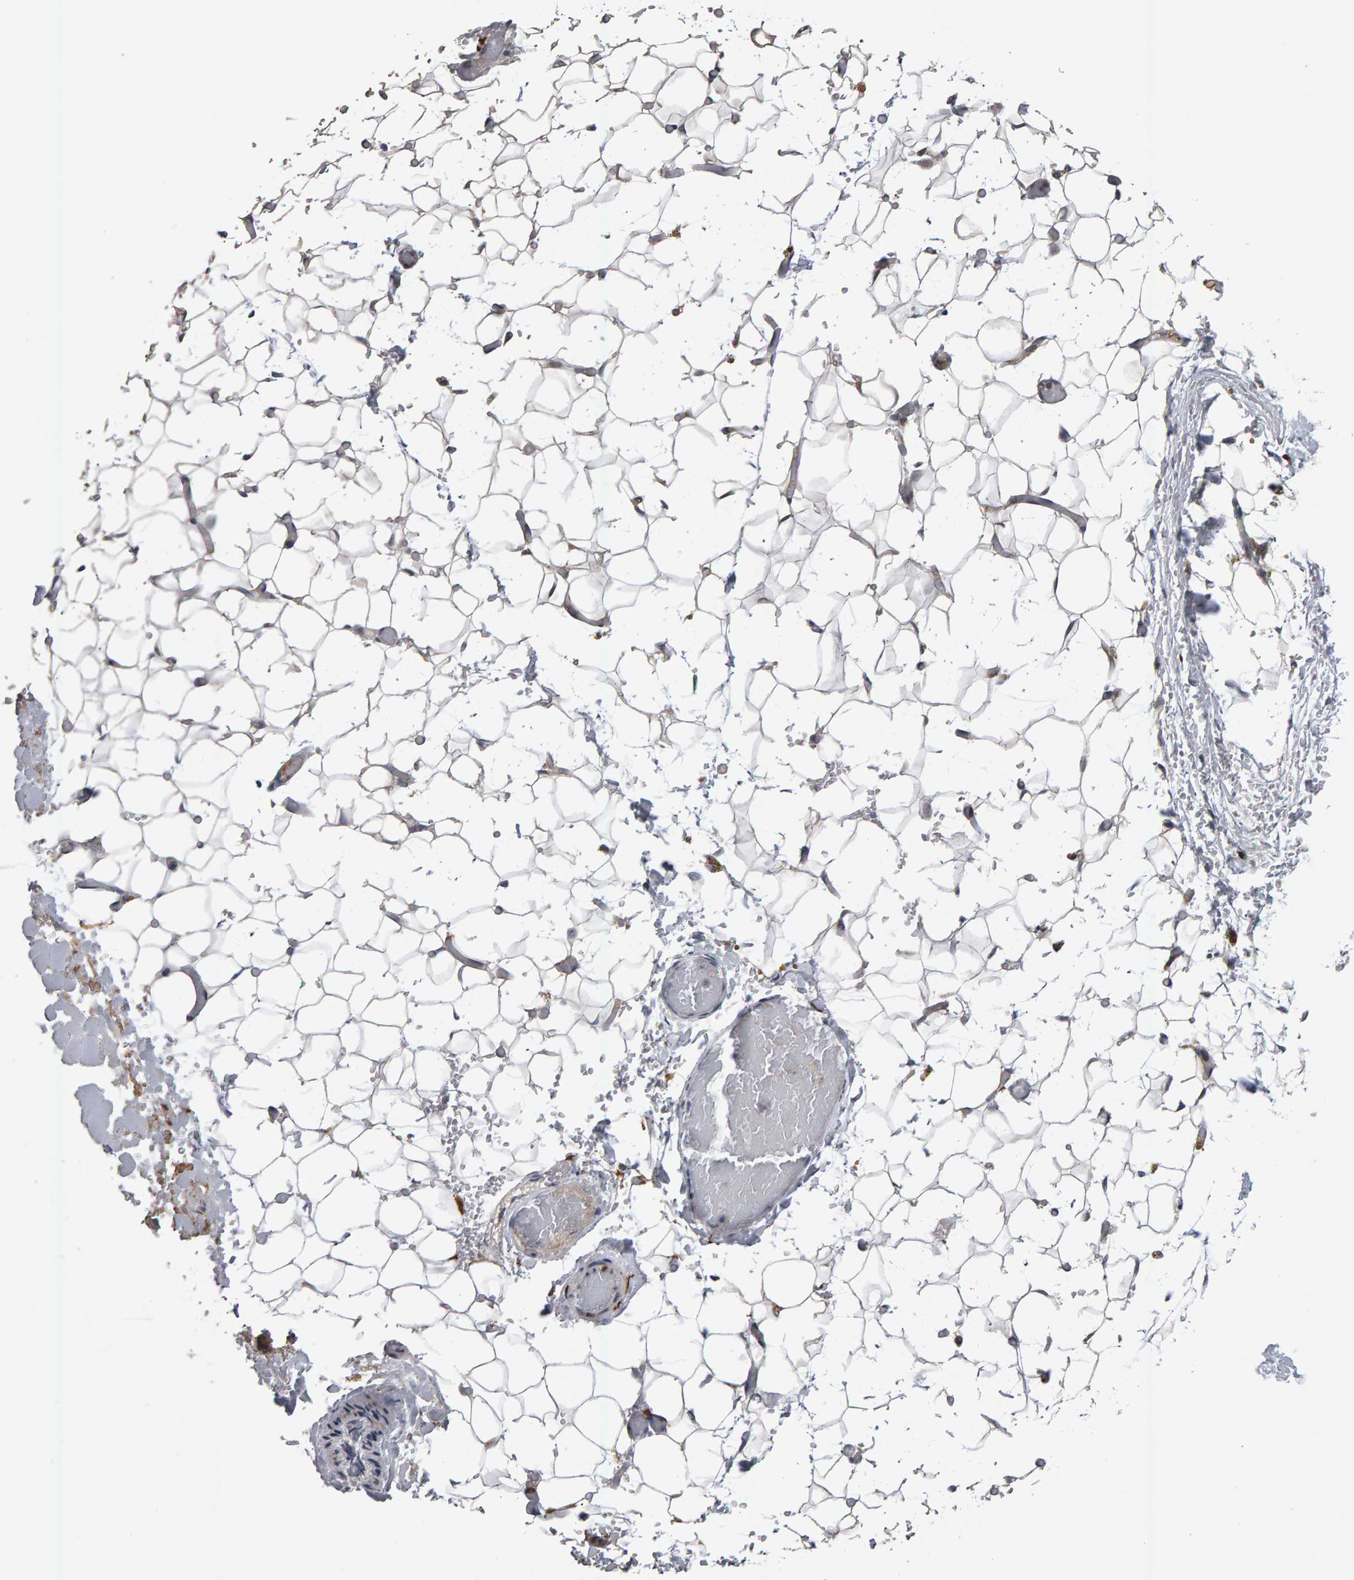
{"staining": {"intensity": "negative", "quantity": "none", "location": "none"}, "tissue": "adipose tissue", "cell_type": "Adipocytes", "image_type": "normal", "snomed": [{"axis": "morphology", "description": "Normal tissue, NOS"}, {"axis": "topography", "description": "Kidney"}, {"axis": "topography", "description": "Peripheral nerve tissue"}], "caption": "This image is of benign adipose tissue stained with IHC to label a protein in brown with the nuclei are counter-stained blue. There is no staining in adipocytes. (Brightfield microscopy of DAB (3,3'-diaminobenzidine) IHC at high magnification).", "gene": "IPO8", "patient": {"sex": "male", "age": 7}}